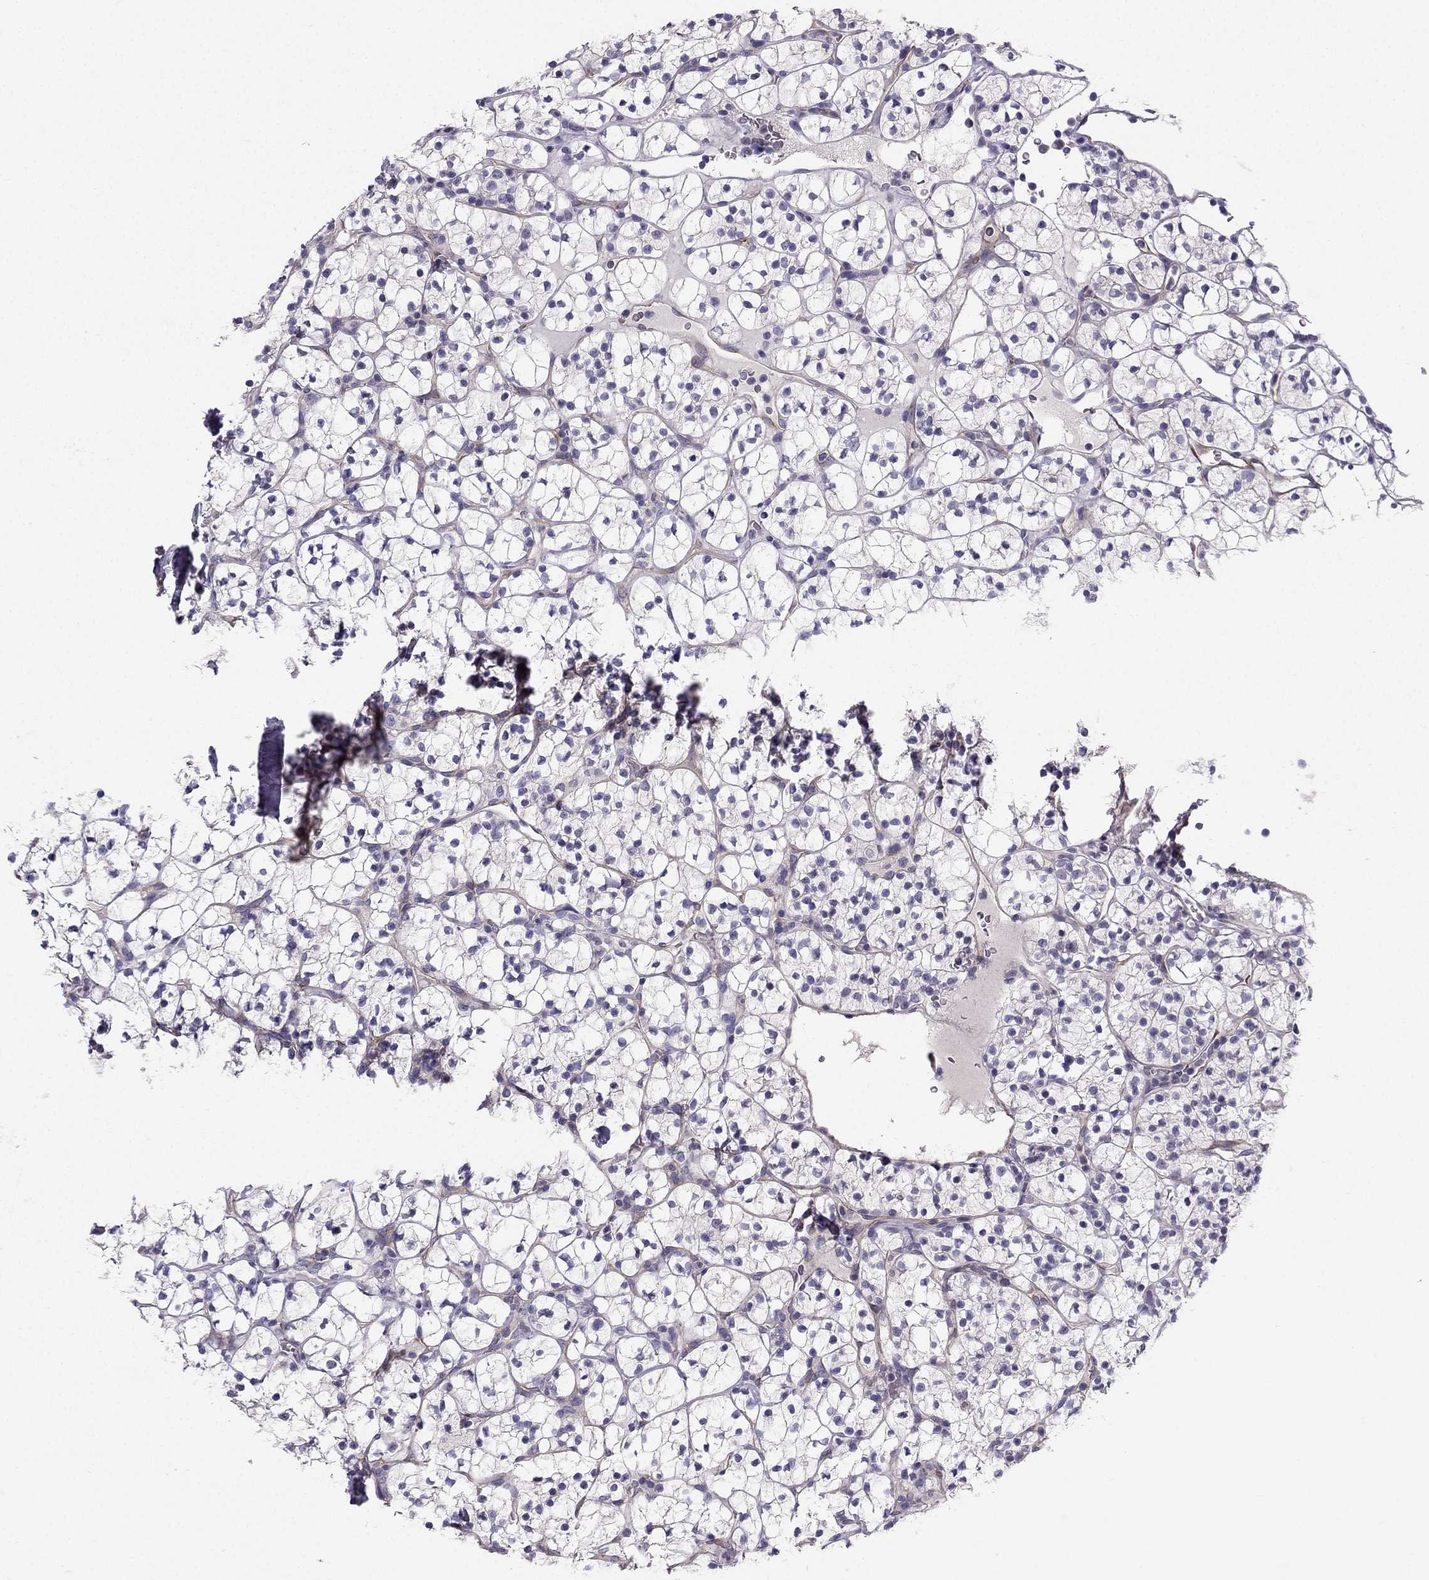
{"staining": {"intensity": "negative", "quantity": "none", "location": "none"}, "tissue": "renal cancer", "cell_type": "Tumor cells", "image_type": "cancer", "snomed": [{"axis": "morphology", "description": "Adenocarcinoma, NOS"}, {"axis": "topography", "description": "Kidney"}], "caption": "A photomicrograph of human renal cancer is negative for staining in tumor cells.", "gene": "SYT5", "patient": {"sex": "female", "age": 89}}